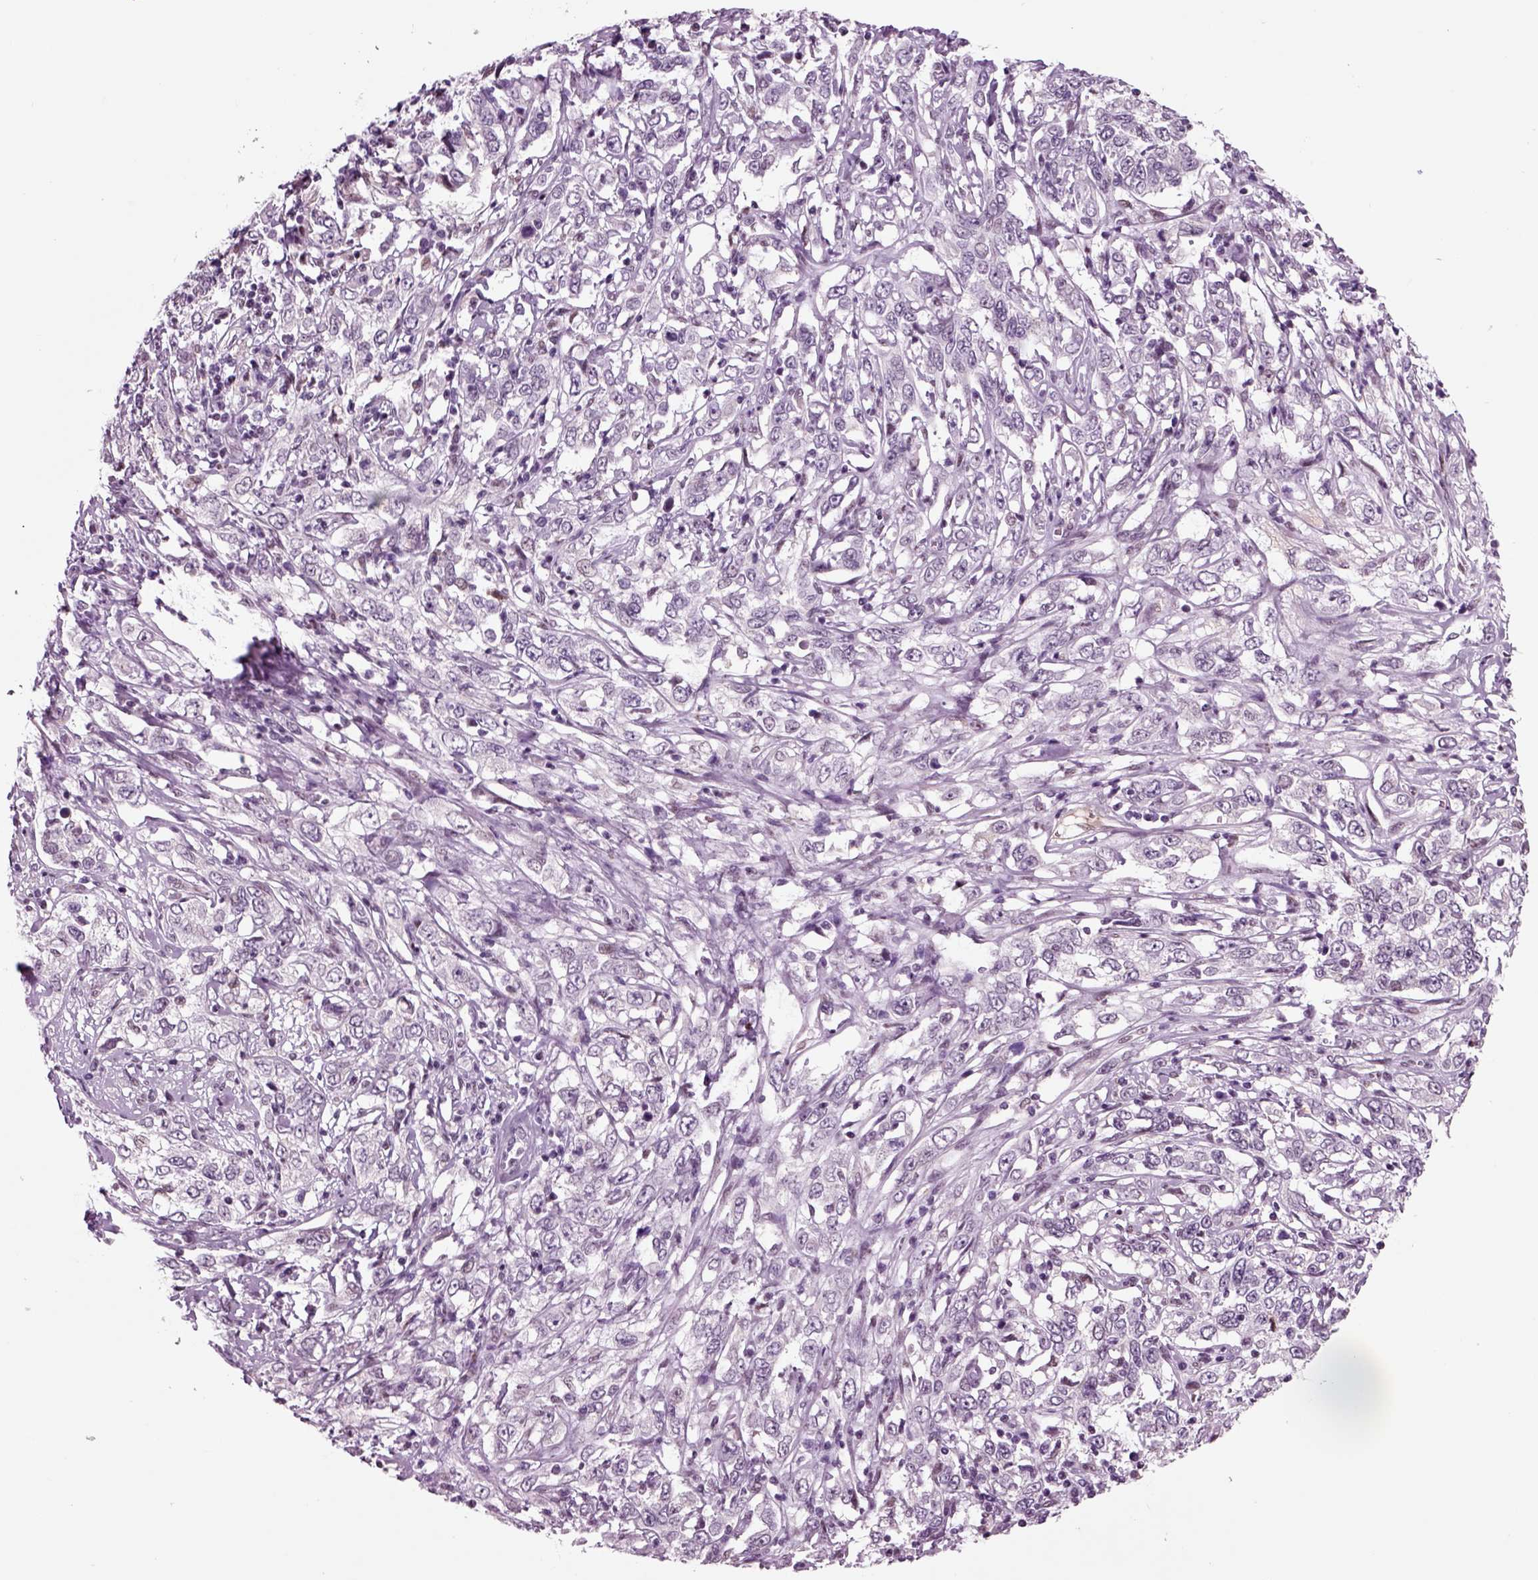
{"staining": {"intensity": "negative", "quantity": "none", "location": "none"}, "tissue": "cervical cancer", "cell_type": "Tumor cells", "image_type": "cancer", "snomed": [{"axis": "morphology", "description": "Adenocarcinoma, NOS"}, {"axis": "topography", "description": "Cervix"}], "caption": "There is no significant positivity in tumor cells of cervical adenocarcinoma.", "gene": "CHGB", "patient": {"sex": "female", "age": 40}}